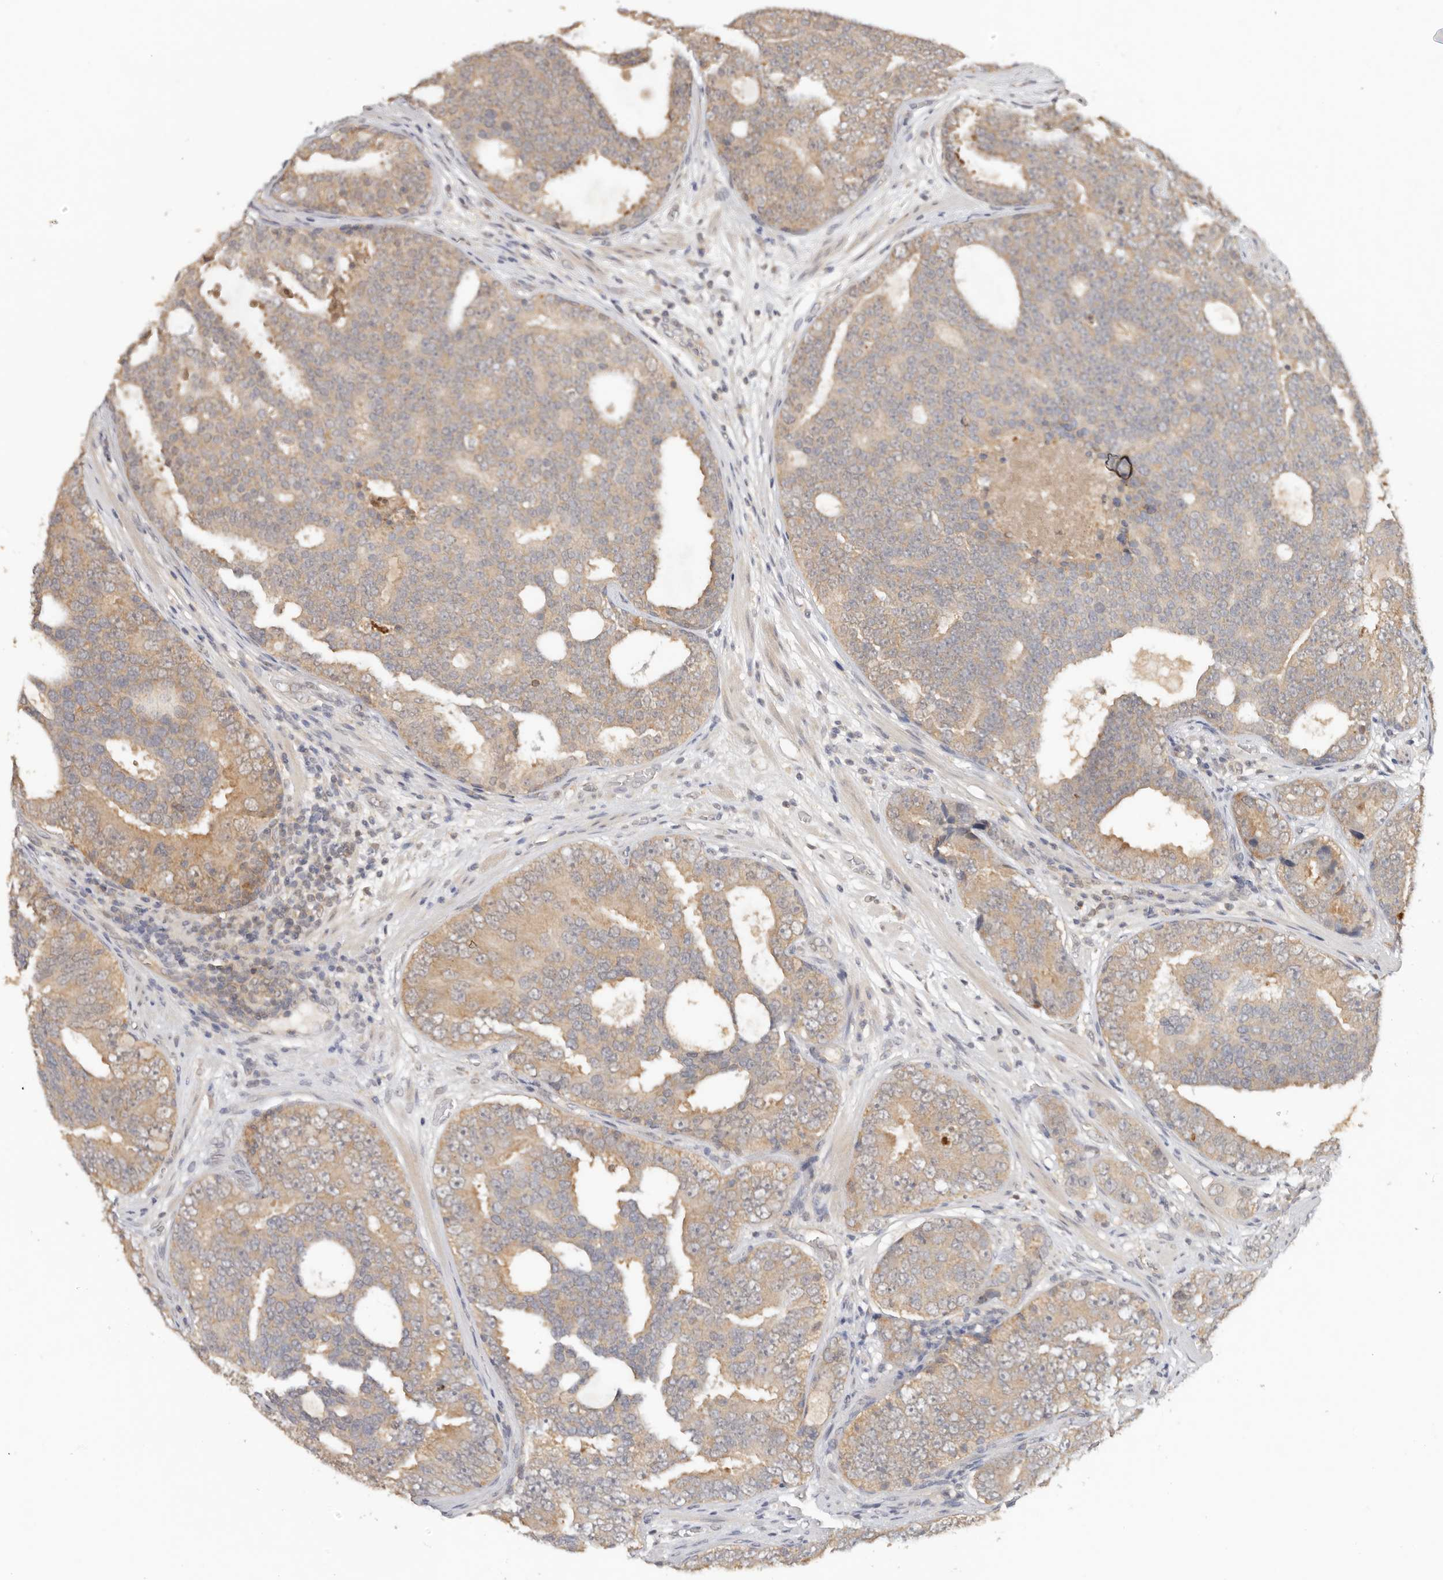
{"staining": {"intensity": "weak", "quantity": ">75%", "location": "cytoplasmic/membranous"}, "tissue": "prostate cancer", "cell_type": "Tumor cells", "image_type": "cancer", "snomed": [{"axis": "morphology", "description": "Adenocarcinoma, High grade"}, {"axis": "topography", "description": "Prostate"}], "caption": "High-power microscopy captured an IHC image of prostate cancer (high-grade adenocarcinoma), revealing weak cytoplasmic/membranous staining in about >75% of tumor cells.", "gene": "PSMA5", "patient": {"sex": "male", "age": 56}}